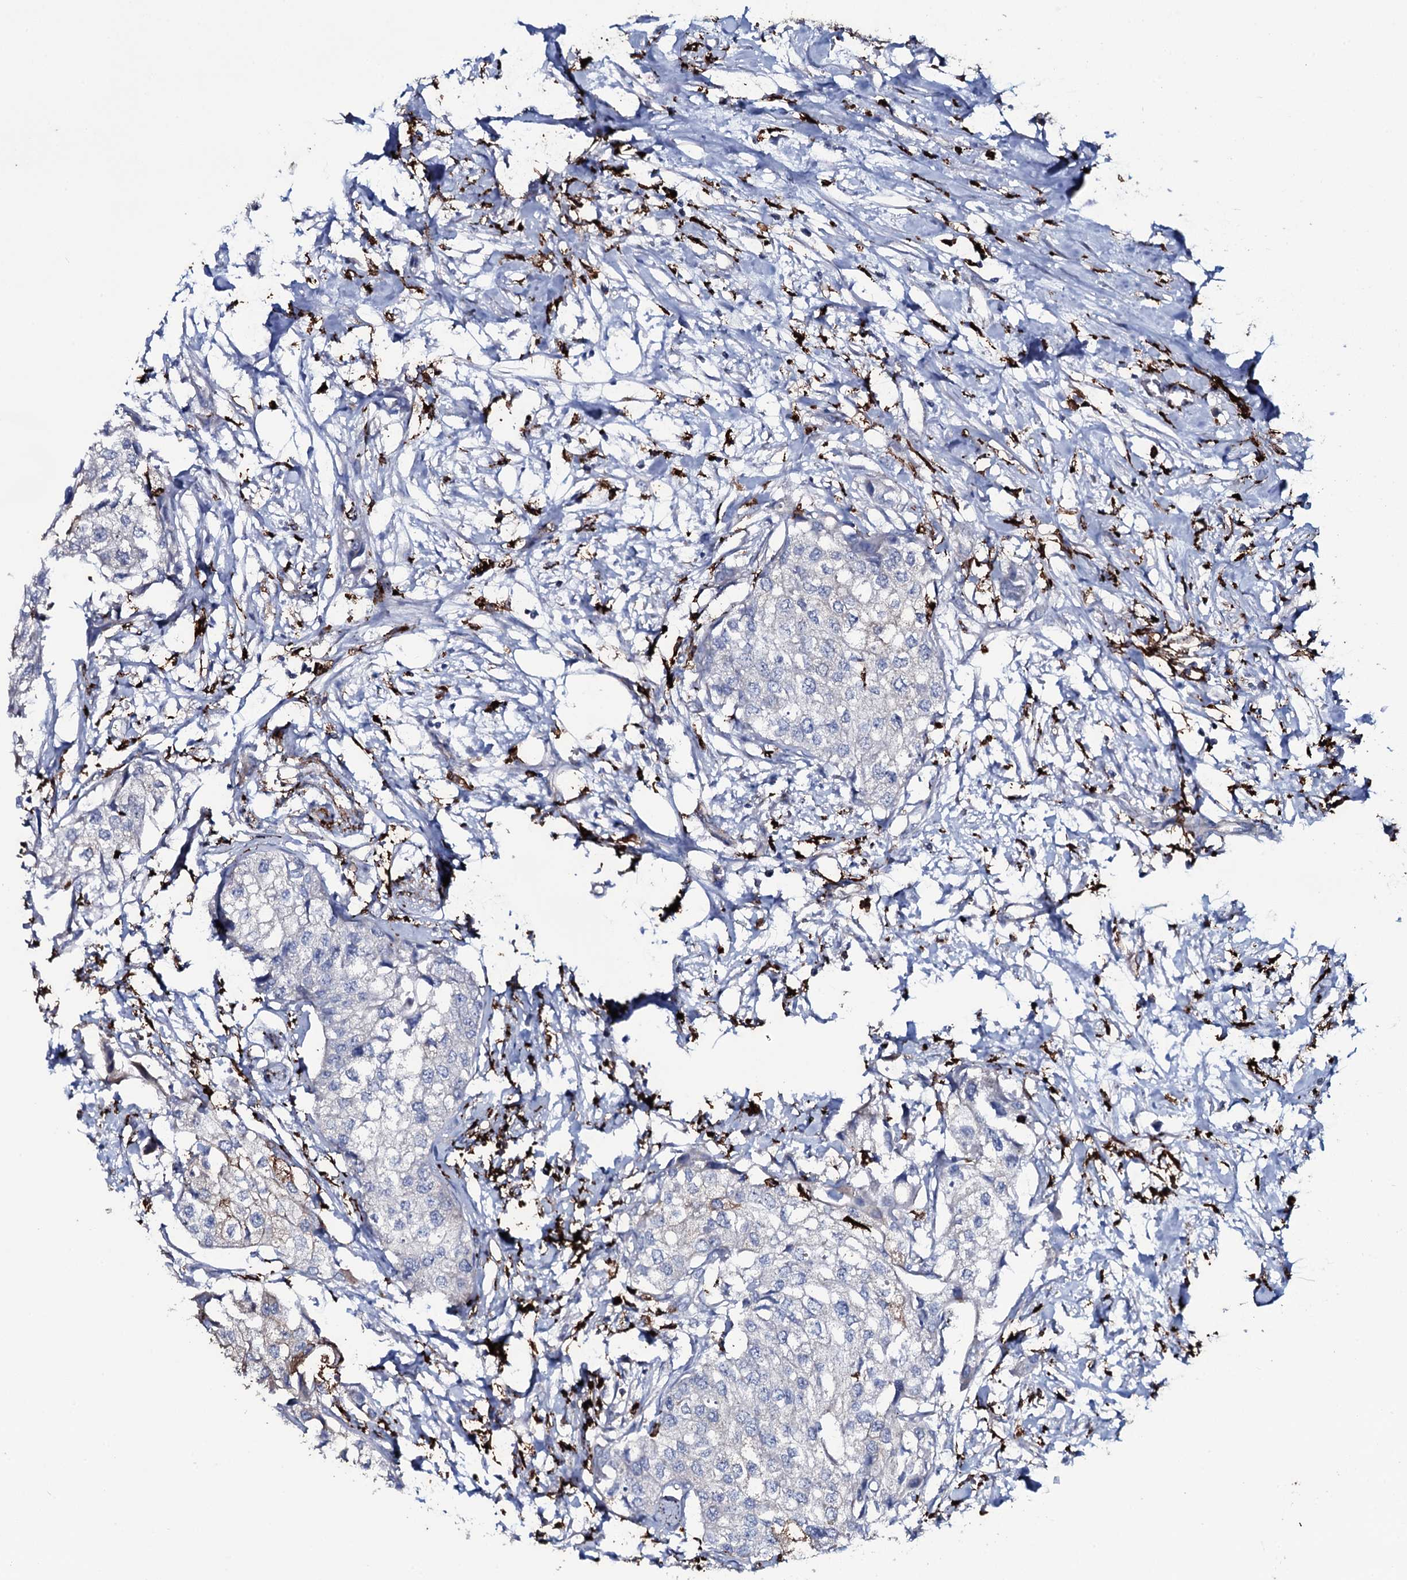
{"staining": {"intensity": "negative", "quantity": "none", "location": "none"}, "tissue": "urothelial cancer", "cell_type": "Tumor cells", "image_type": "cancer", "snomed": [{"axis": "morphology", "description": "Urothelial carcinoma, High grade"}, {"axis": "topography", "description": "Urinary bladder"}], "caption": "Tumor cells show no significant staining in urothelial cancer.", "gene": "OSBPL2", "patient": {"sex": "male", "age": 64}}